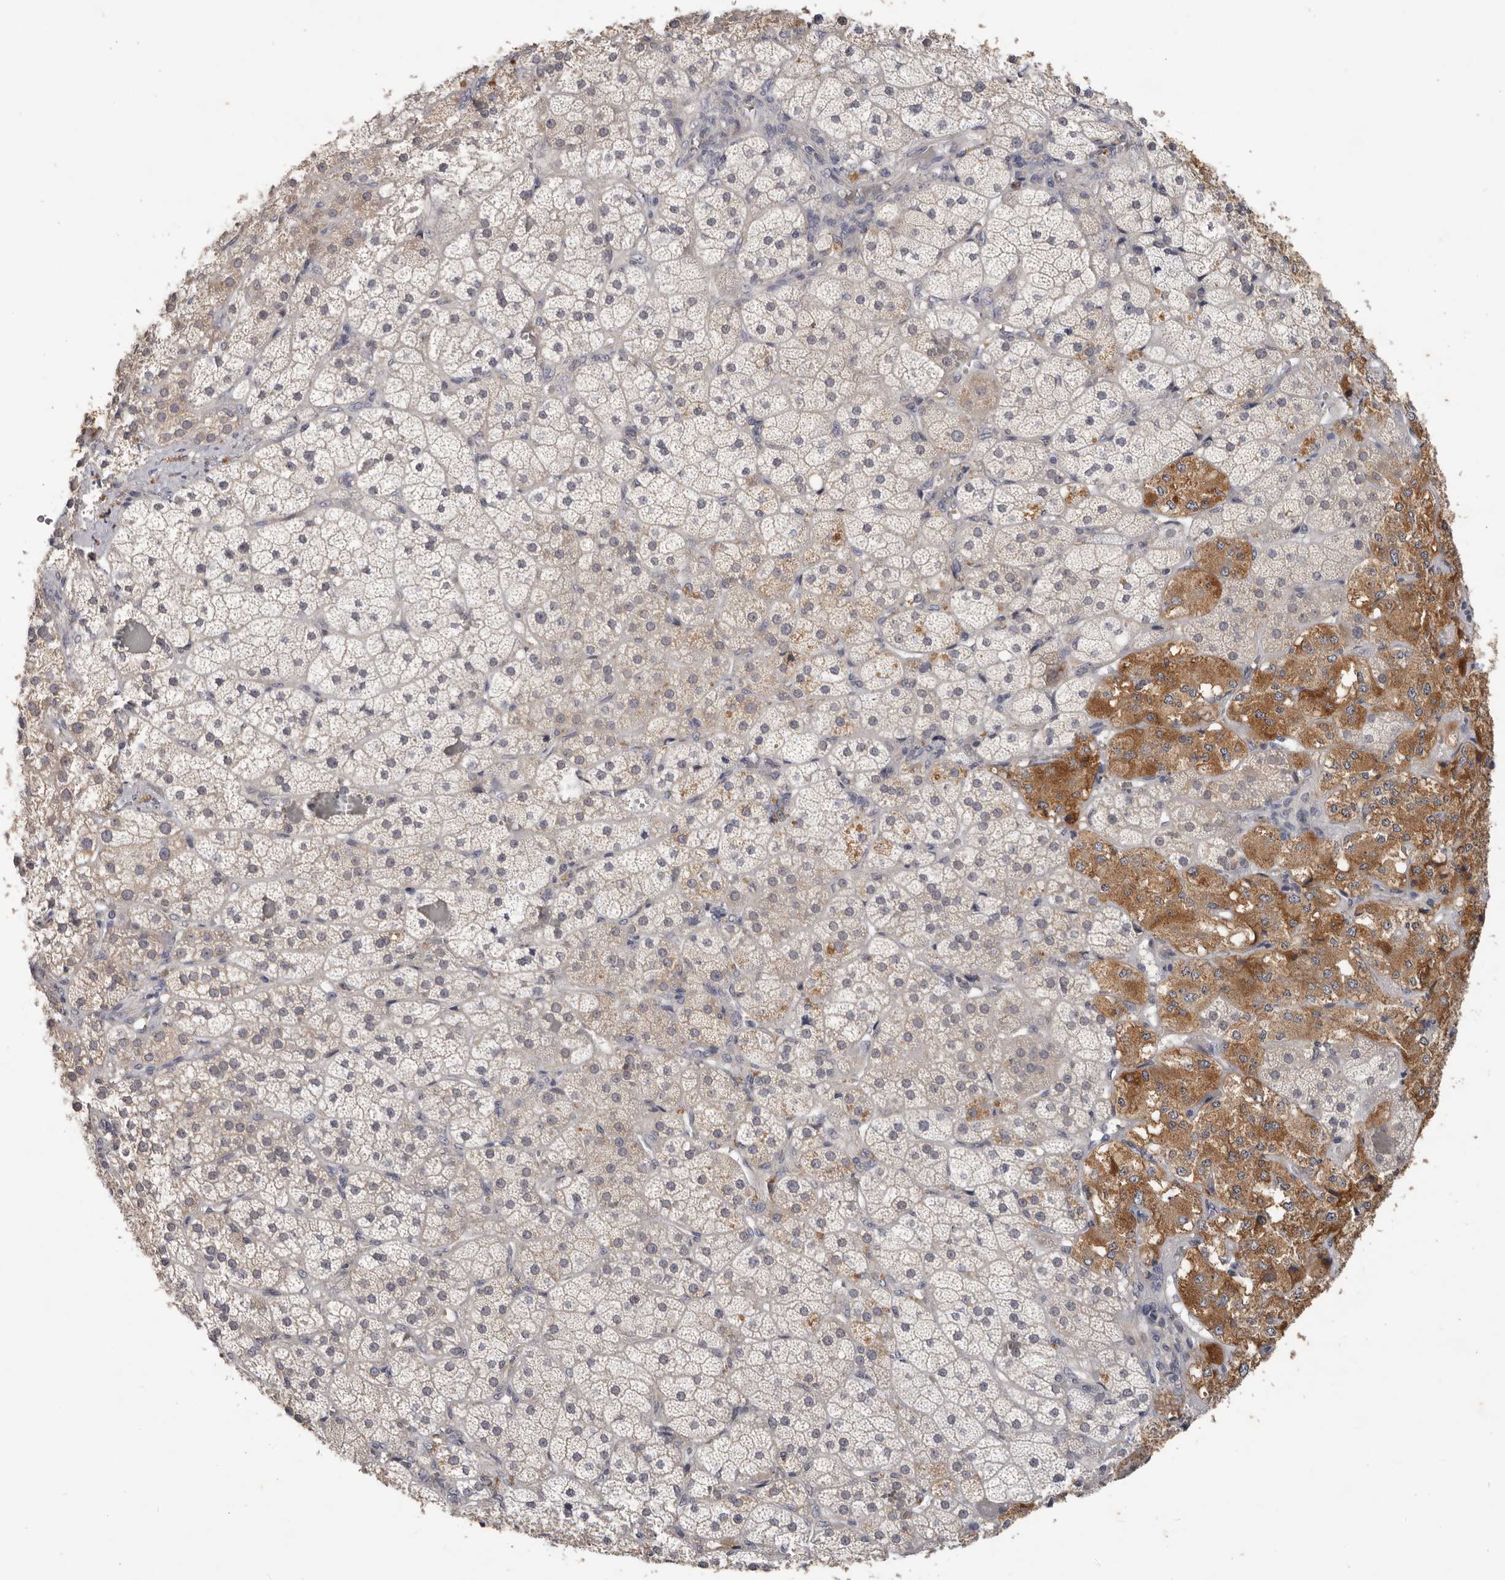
{"staining": {"intensity": "moderate", "quantity": "25%-75%", "location": "cytoplasmic/membranous"}, "tissue": "adrenal gland", "cell_type": "Glandular cells", "image_type": "normal", "snomed": [{"axis": "morphology", "description": "Normal tissue, NOS"}, {"axis": "topography", "description": "Adrenal gland"}], "caption": "Adrenal gland stained with immunohistochemistry demonstrates moderate cytoplasmic/membranous staining in approximately 25%-75% of glandular cells.", "gene": "WDR77", "patient": {"sex": "male", "age": 57}}